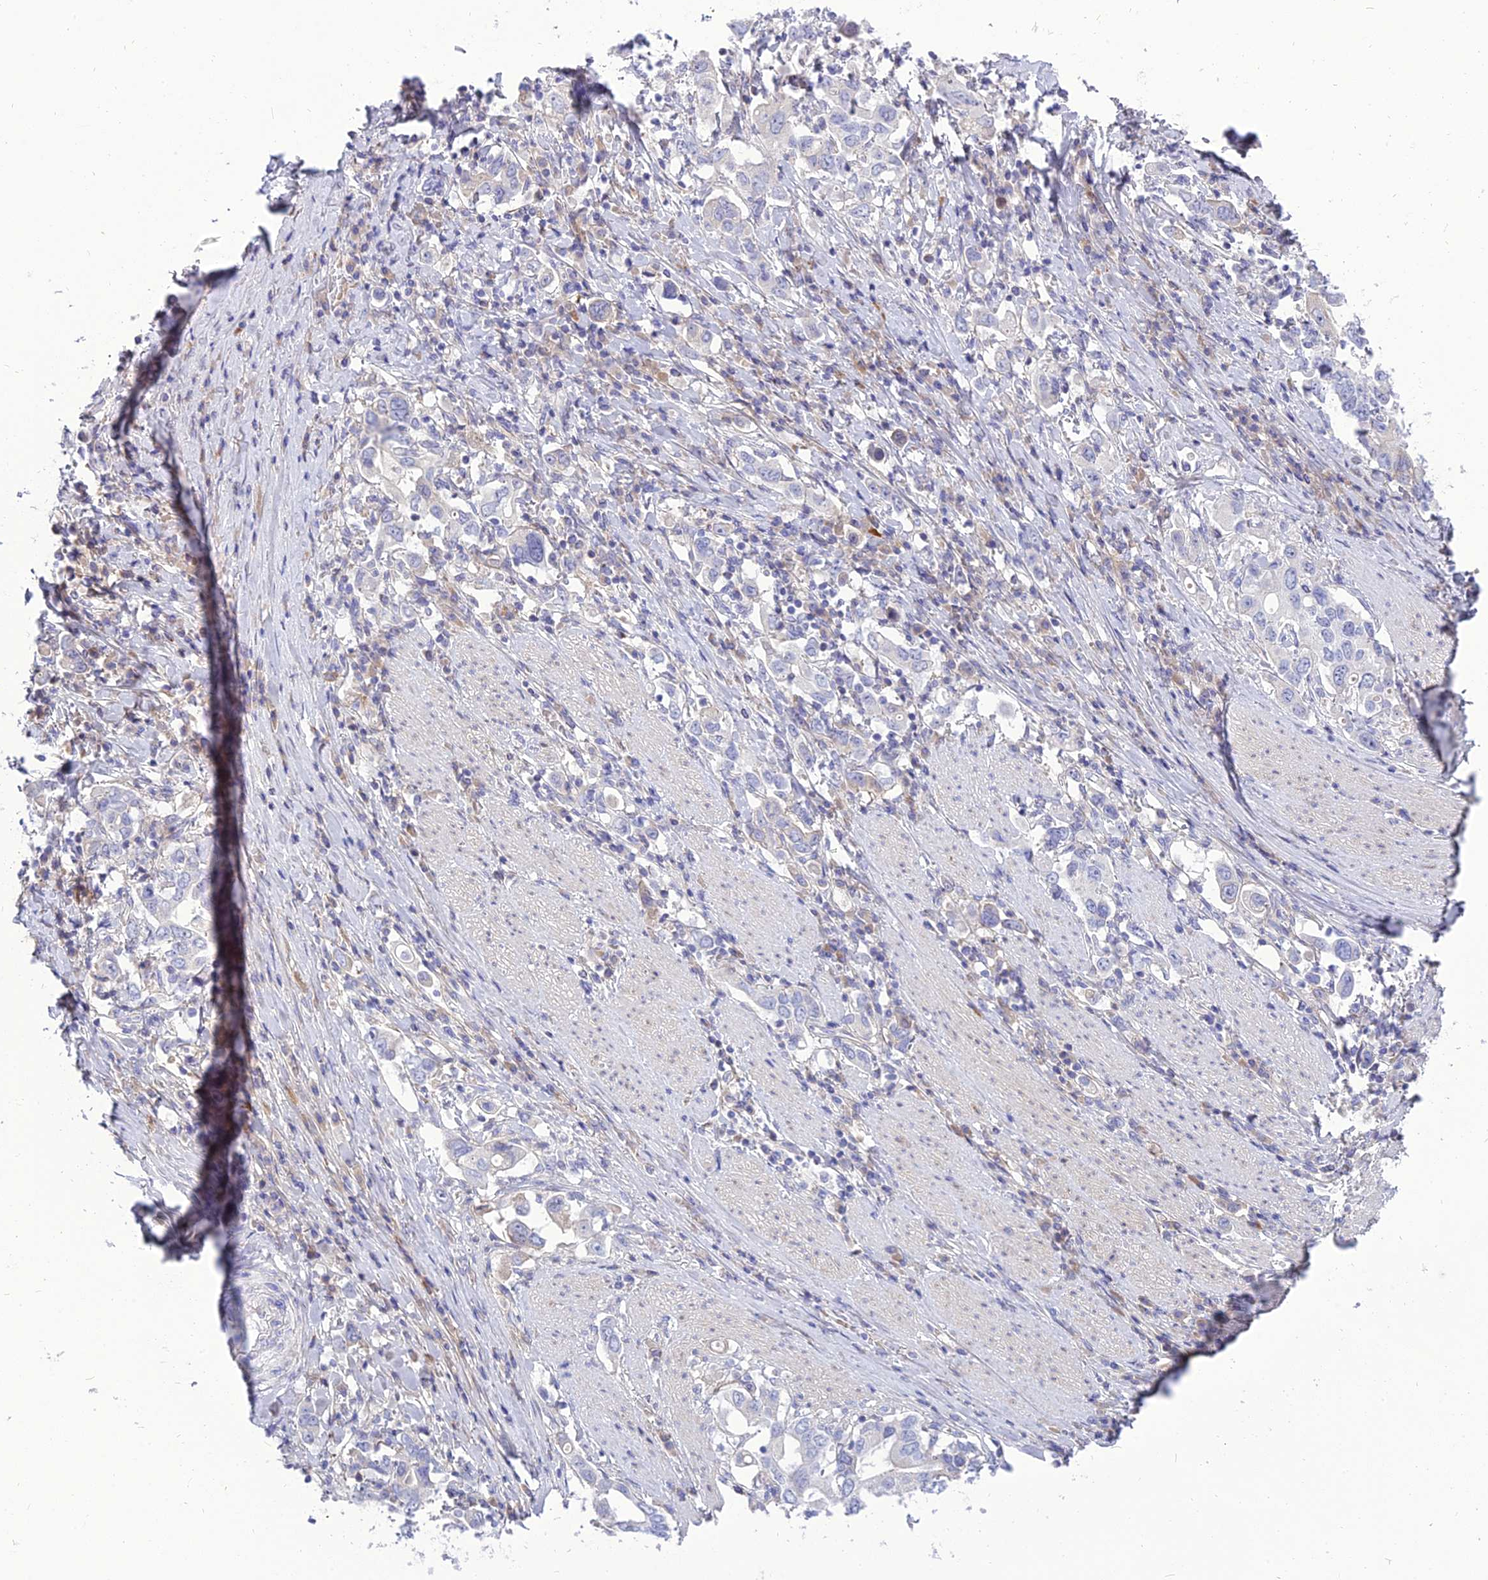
{"staining": {"intensity": "negative", "quantity": "none", "location": "none"}, "tissue": "stomach cancer", "cell_type": "Tumor cells", "image_type": "cancer", "snomed": [{"axis": "morphology", "description": "Adenocarcinoma, NOS"}, {"axis": "topography", "description": "Stomach, upper"}, {"axis": "topography", "description": "Stomach"}], "caption": "Image shows no significant protein staining in tumor cells of stomach cancer (adenocarcinoma).", "gene": "MBD3L1", "patient": {"sex": "male", "age": 62}}